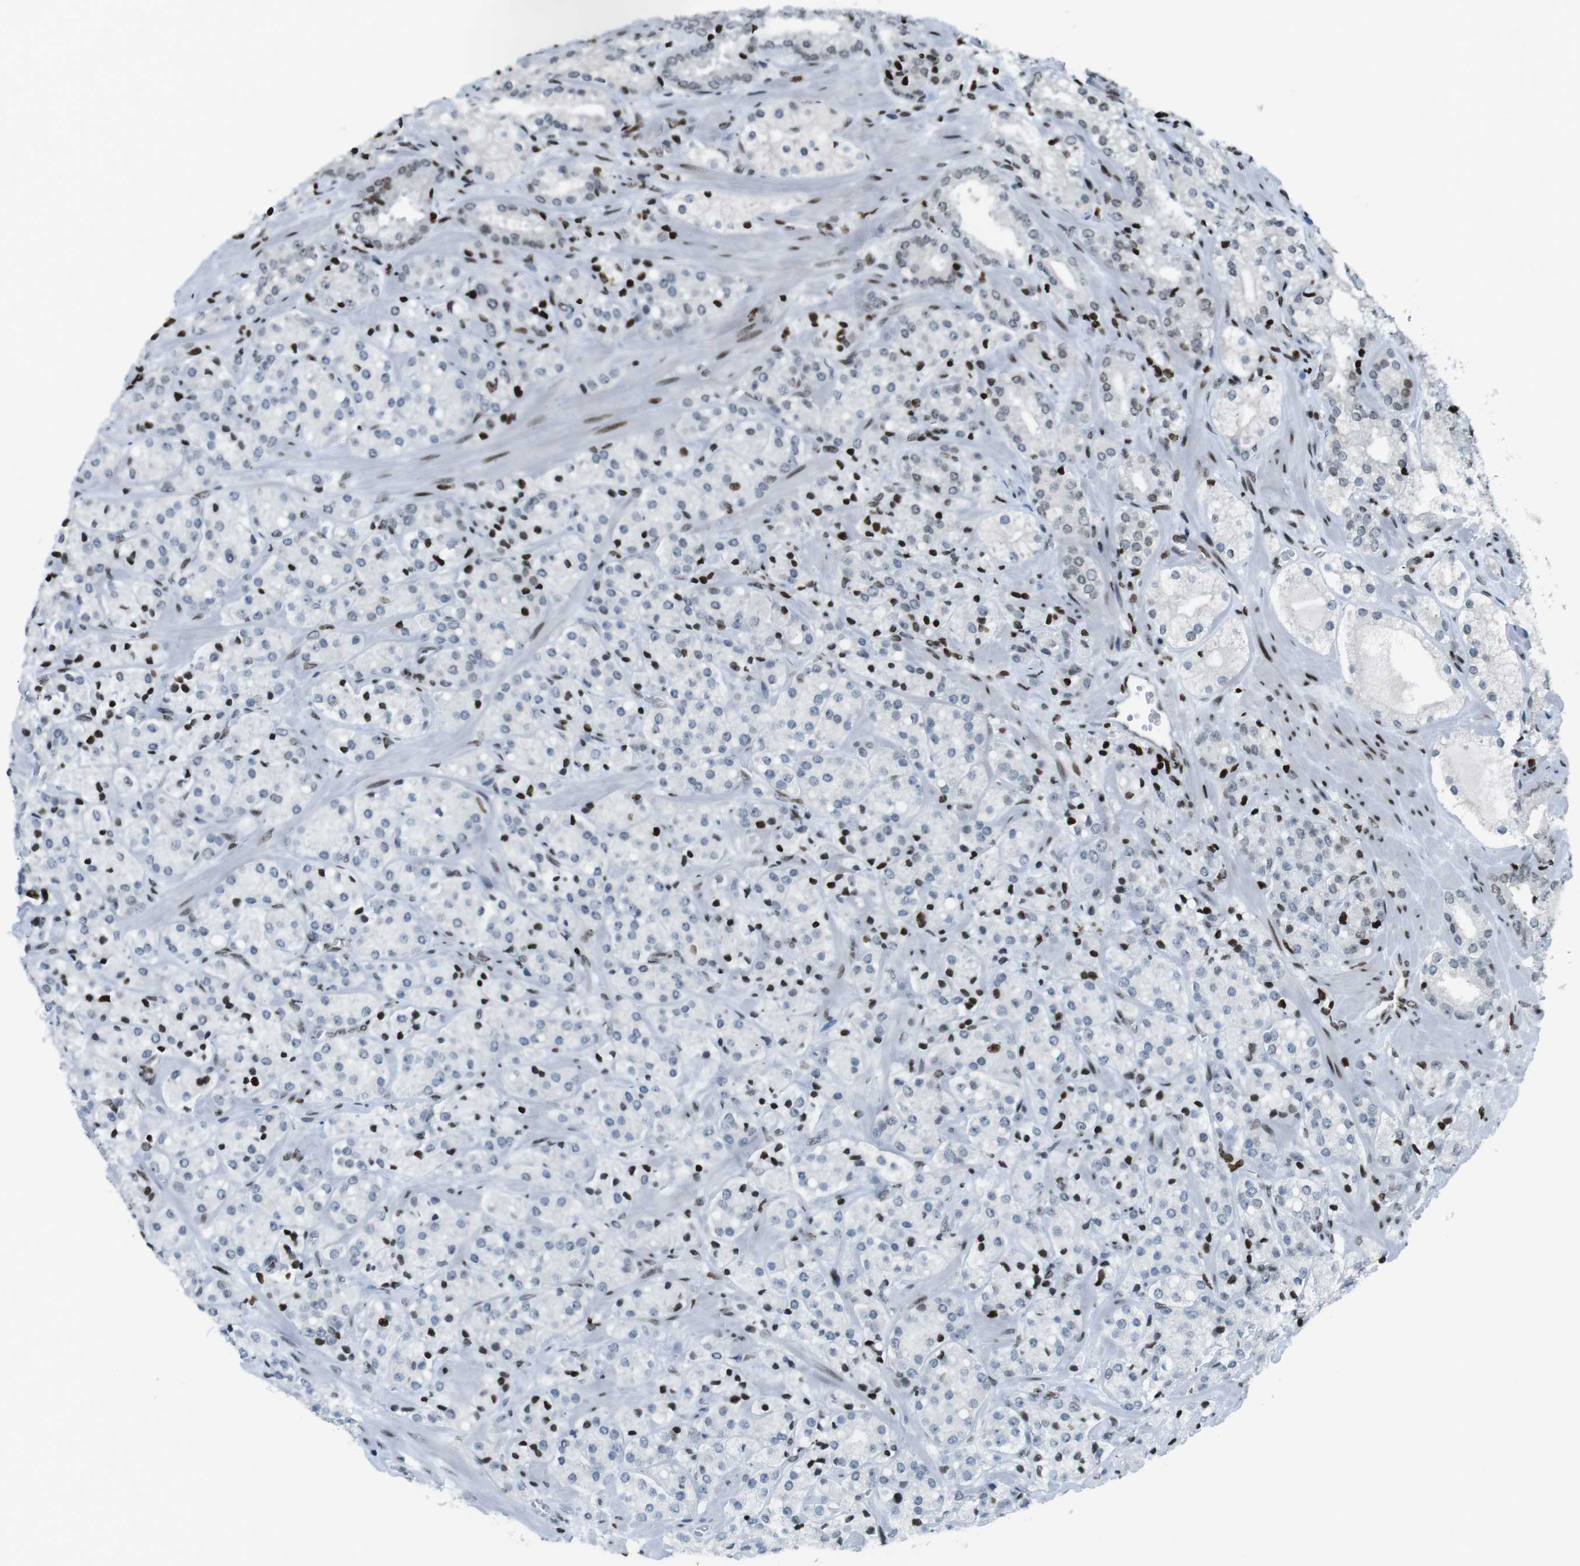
{"staining": {"intensity": "negative", "quantity": "none", "location": "none"}, "tissue": "prostate cancer", "cell_type": "Tumor cells", "image_type": "cancer", "snomed": [{"axis": "morphology", "description": "Adenocarcinoma, High grade"}, {"axis": "topography", "description": "Prostate"}], "caption": "Immunohistochemistry image of neoplastic tissue: prostate cancer stained with DAB displays no significant protein staining in tumor cells.", "gene": "H2AC8", "patient": {"sex": "male", "age": 64}}